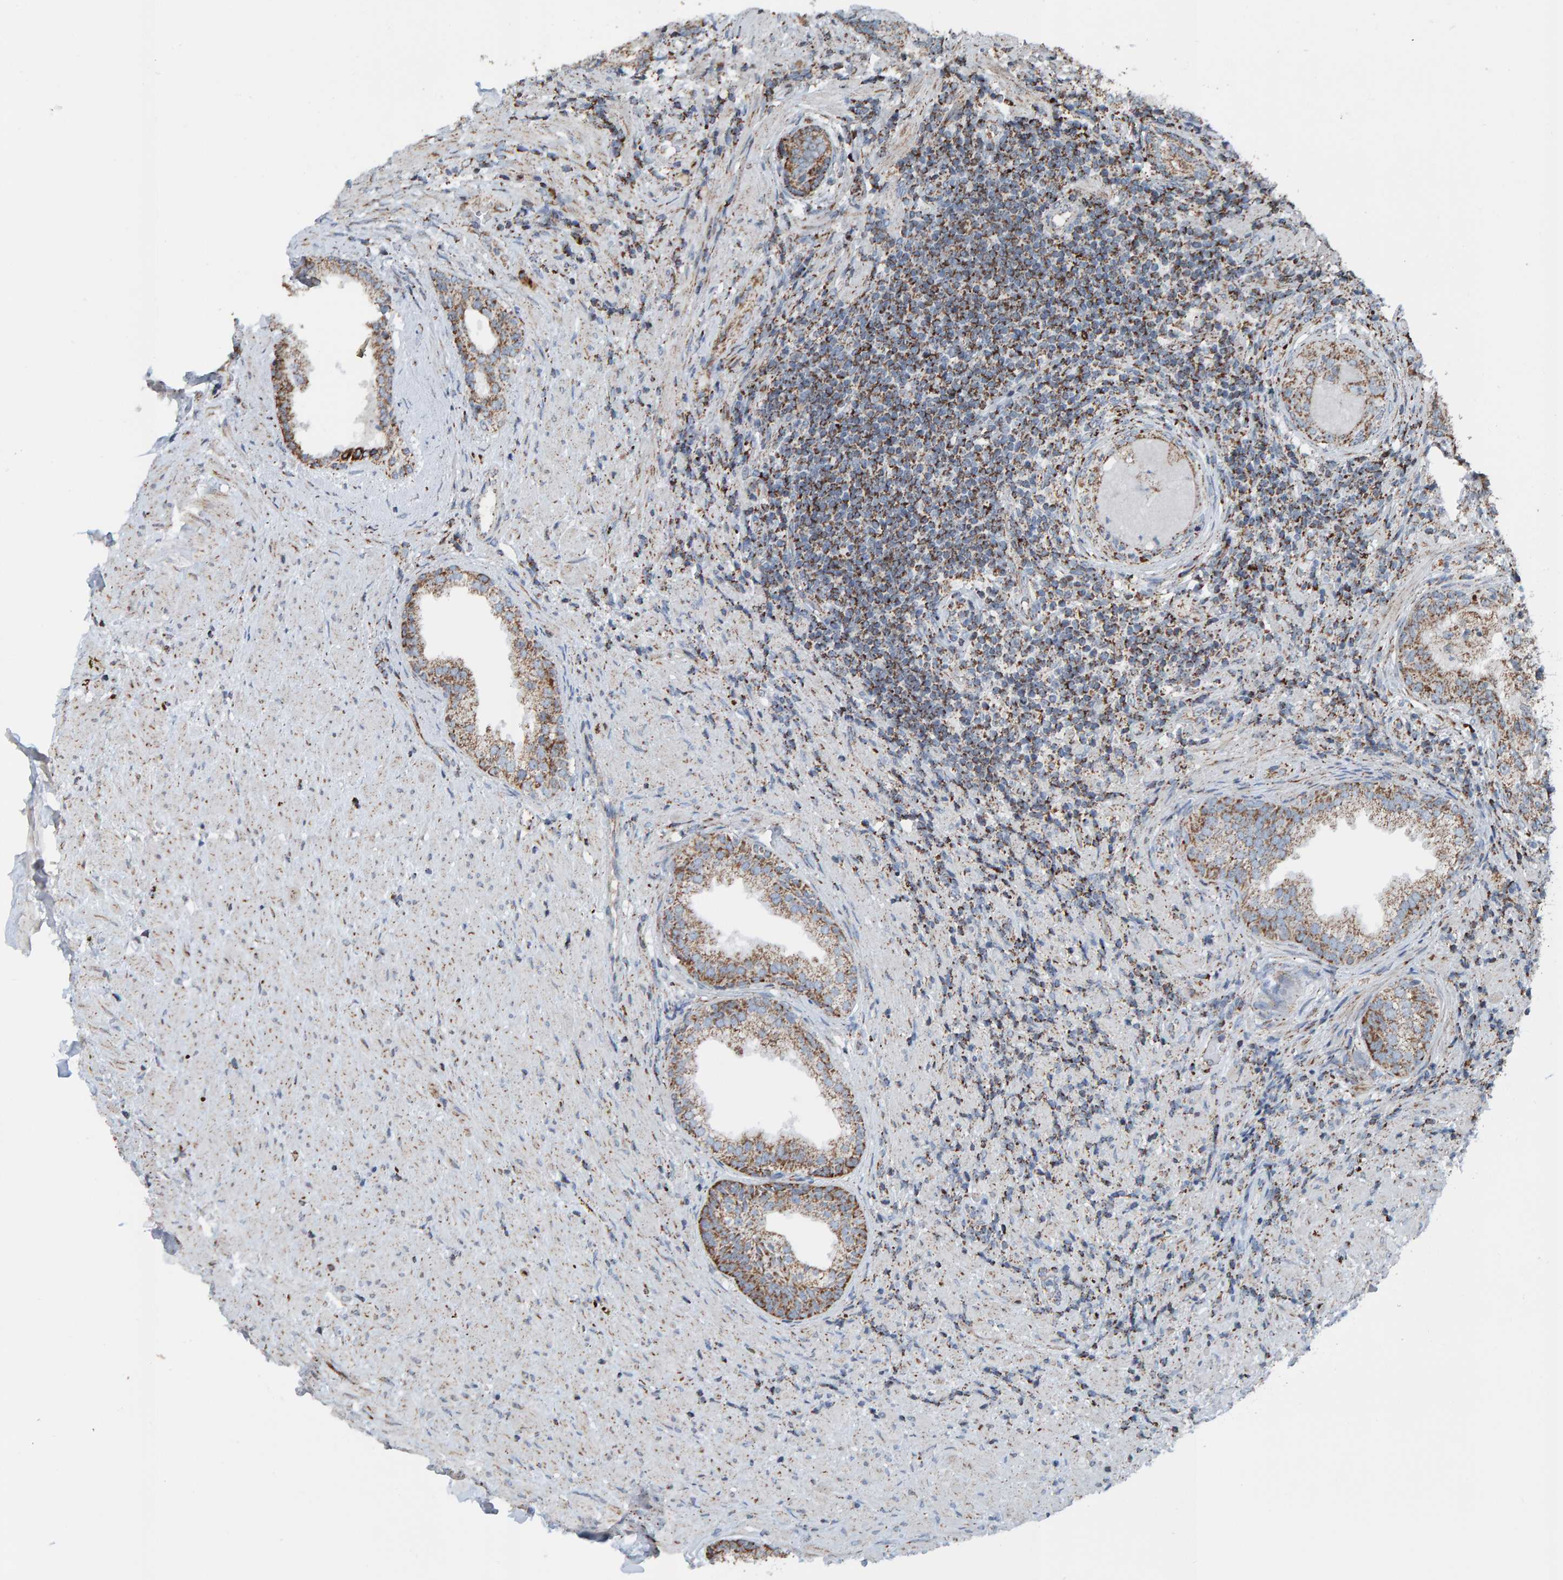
{"staining": {"intensity": "moderate", "quantity": ">75%", "location": "cytoplasmic/membranous"}, "tissue": "prostate", "cell_type": "Glandular cells", "image_type": "normal", "snomed": [{"axis": "morphology", "description": "Normal tissue, NOS"}, {"axis": "topography", "description": "Prostate"}], "caption": "A brown stain highlights moderate cytoplasmic/membranous positivity of a protein in glandular cells of normal prostate.", "gene": "ZNF48", "patient": {"sex": "male", "age": 76}}